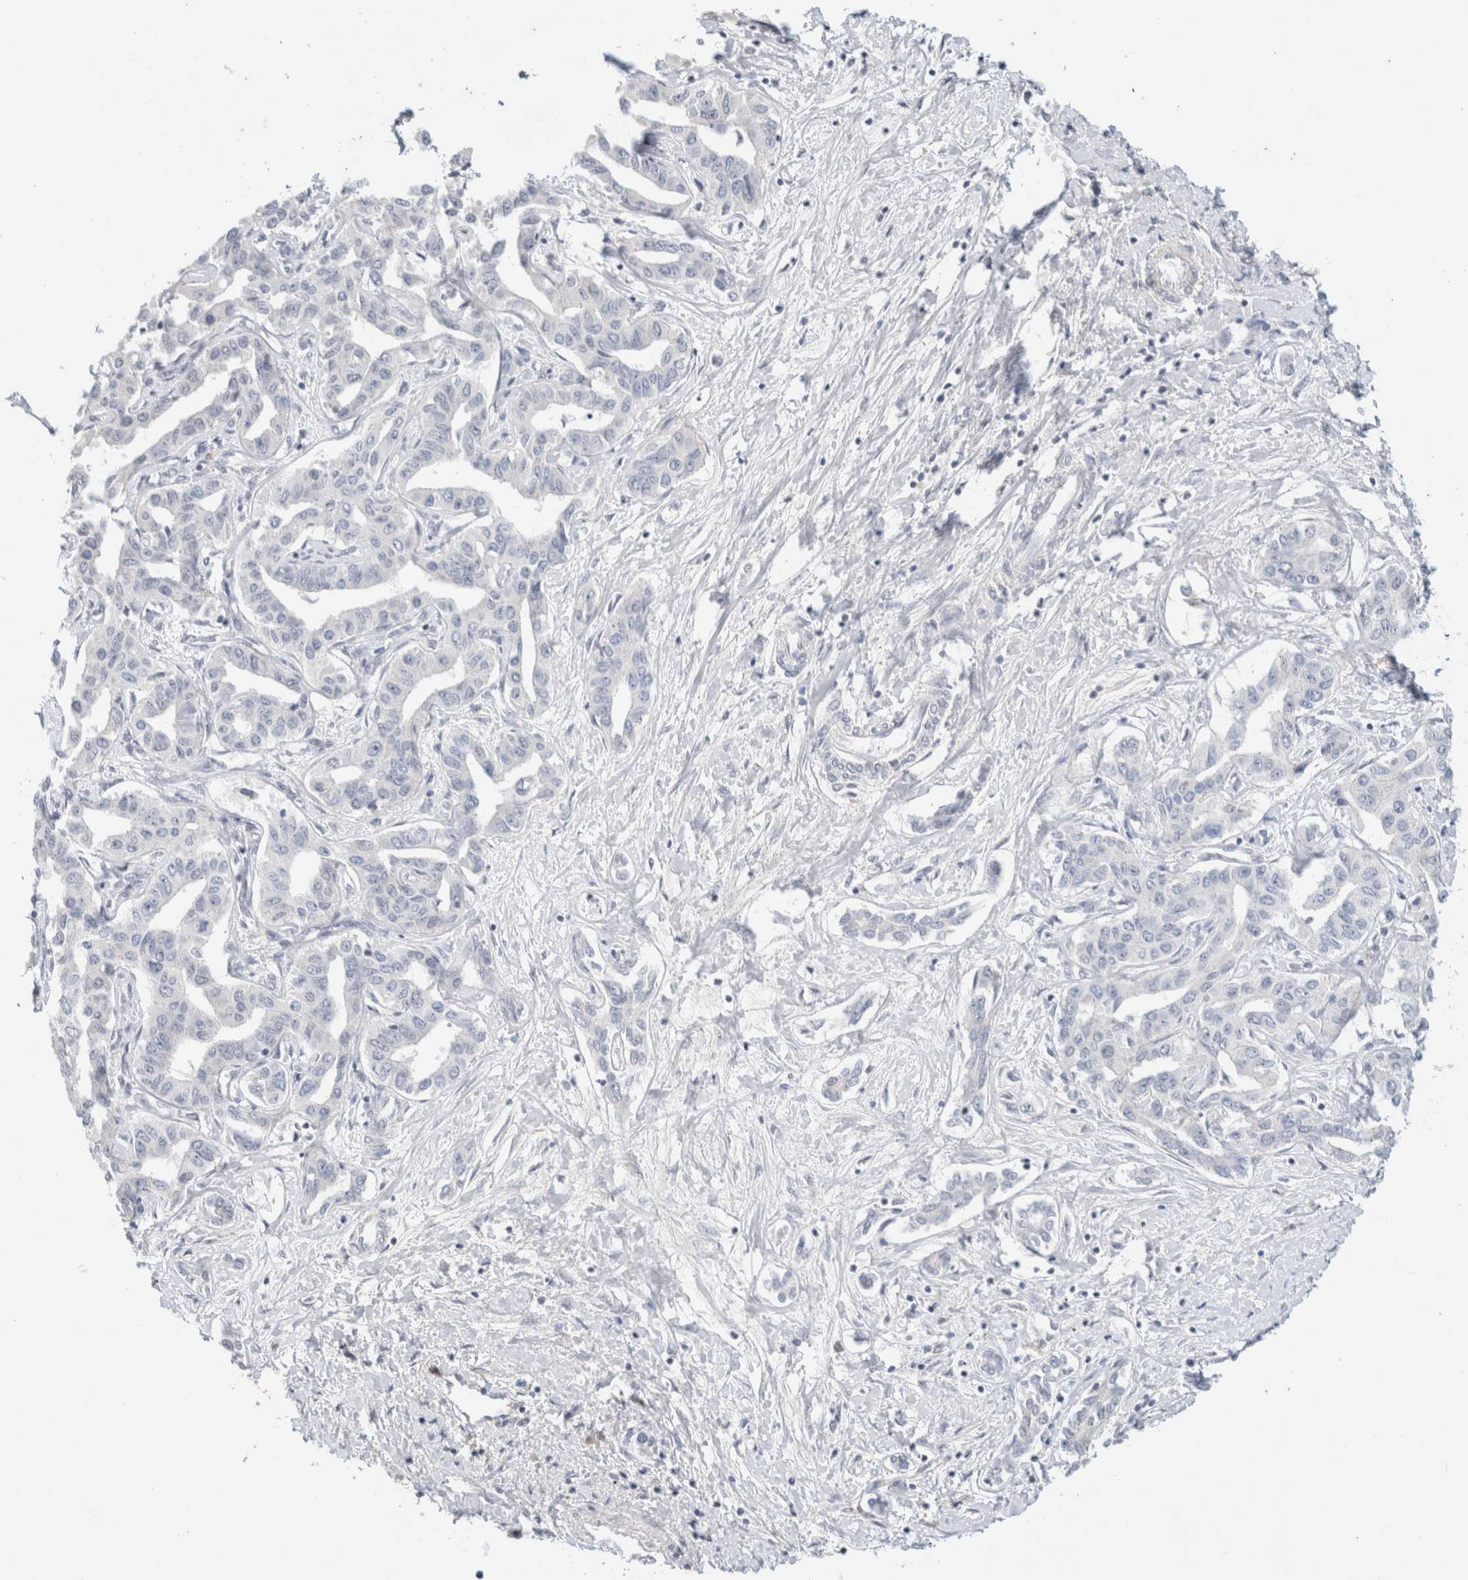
{"staining": {"intensity": "negative", "quantity": "none", "location": "none"}, "tissue": "liver cancer", "cell_type": "Tumor cells", "image_type": "cancer", "snomed": [{"axis": "morphology", "description": "Cholangiocarcinoma"}, {"axis": "topography", "description": "Liver"}], "caption": "Immunohistochemistry histopathology image of liver cholangiocarcinoma stained for a protein (brown), which displays no positivity in tumor cells. The staining was performed using DAB to visualize the protein expression in brown, while the nuclei were stained in blue with hematoxylin (Magnification: 20x).", "gene": "SPRTN", "patient": {"sex": "male", "age": 59}}